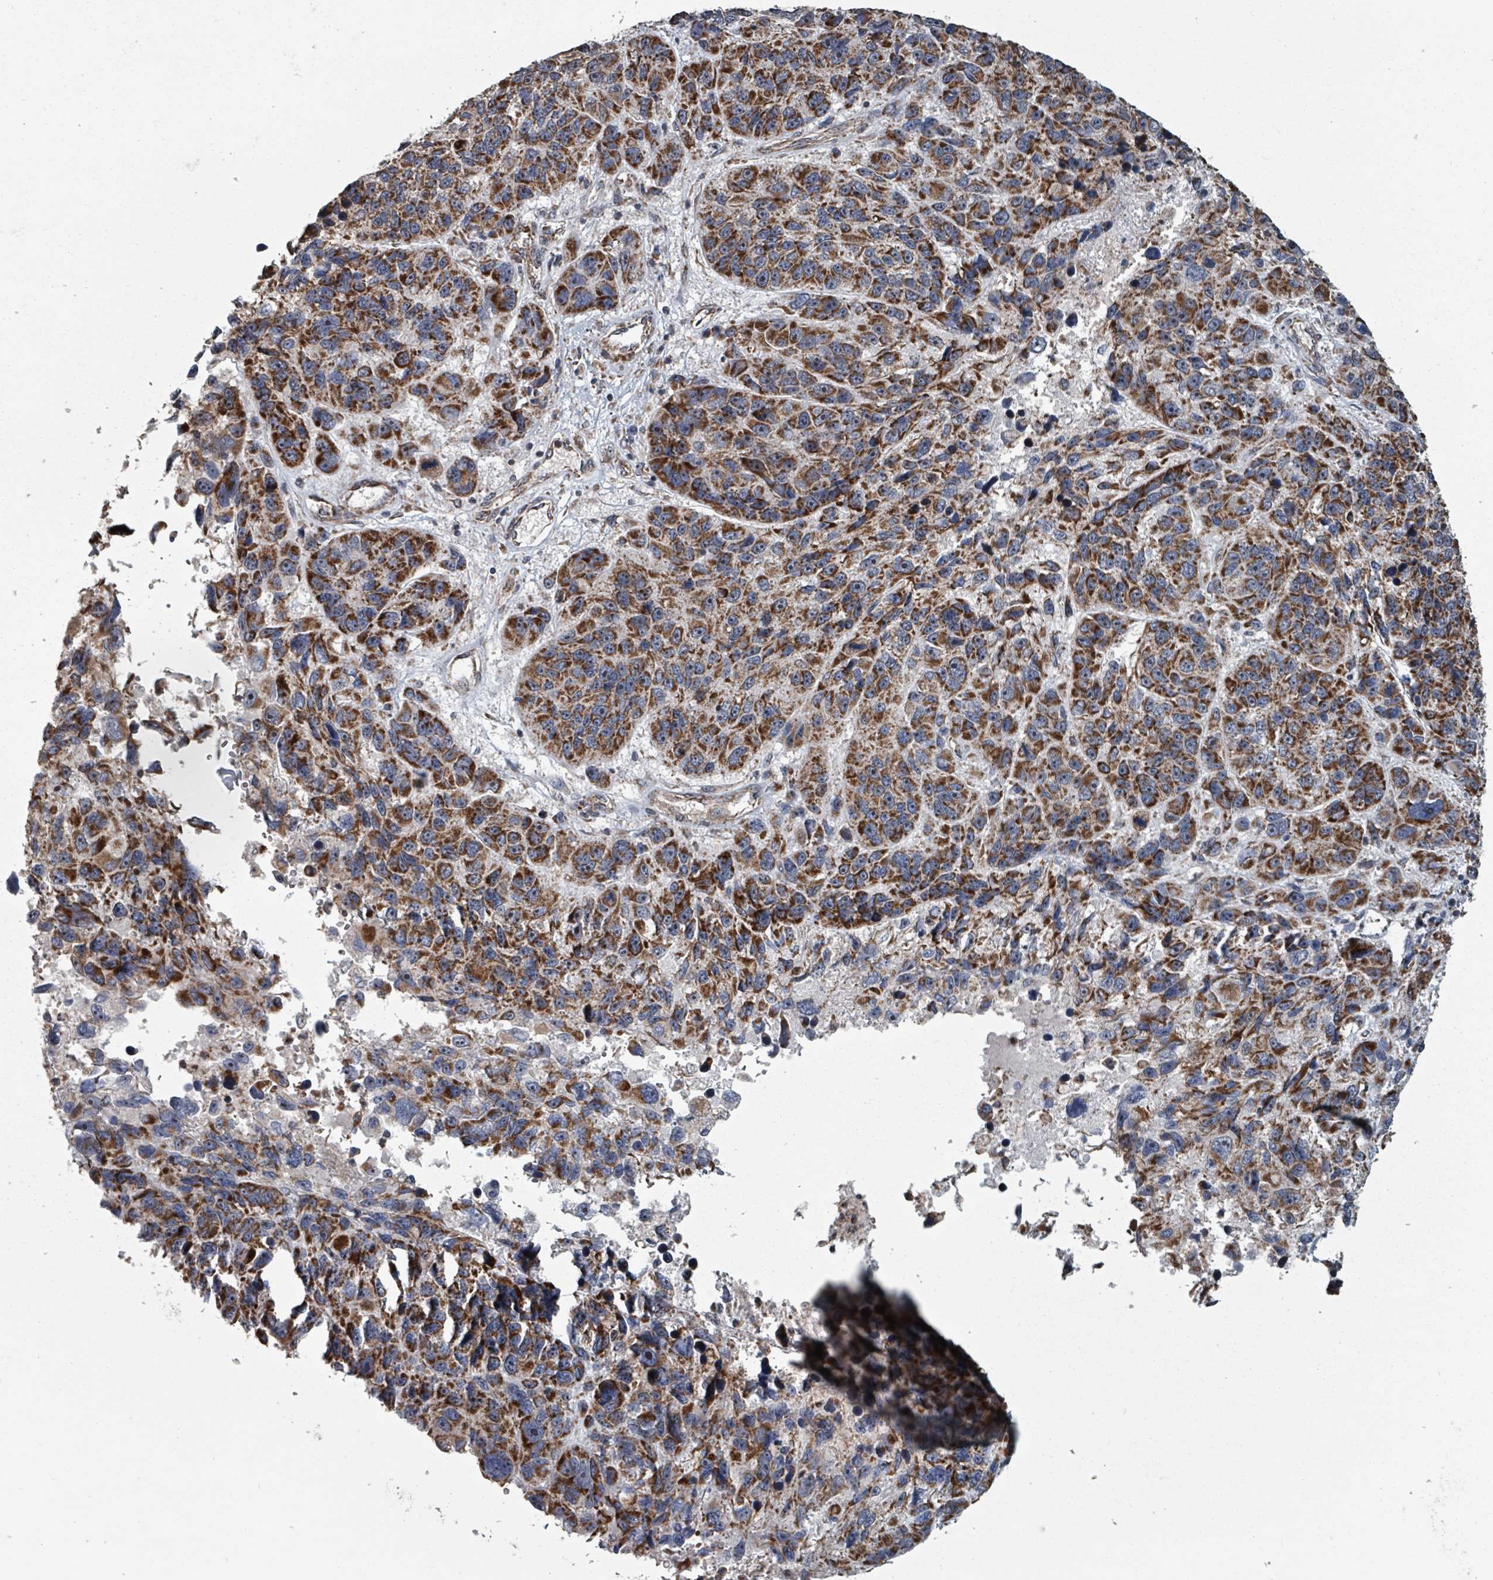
{"staining": {"intensity": "strong", "quantity": ">75%", "location": "cytoplasmic/membranous"}, "tissue": "melanoma", "cell_type": "Tumor cells", "image_type": "cancer", "snomed": [{"axis": "morphology", "description": "Malignant melanoma, NOS"}, {"axis": "topography", "description": "Skin"}], "caption": "Malignant melanoma tissue displays strong cytoplasmic/membranous expression in approximately >75% of tumor cells, visualized by immunohistochemistry.", "gene": "MRPL4", "patient": {"sex": "male", "age": 53}}